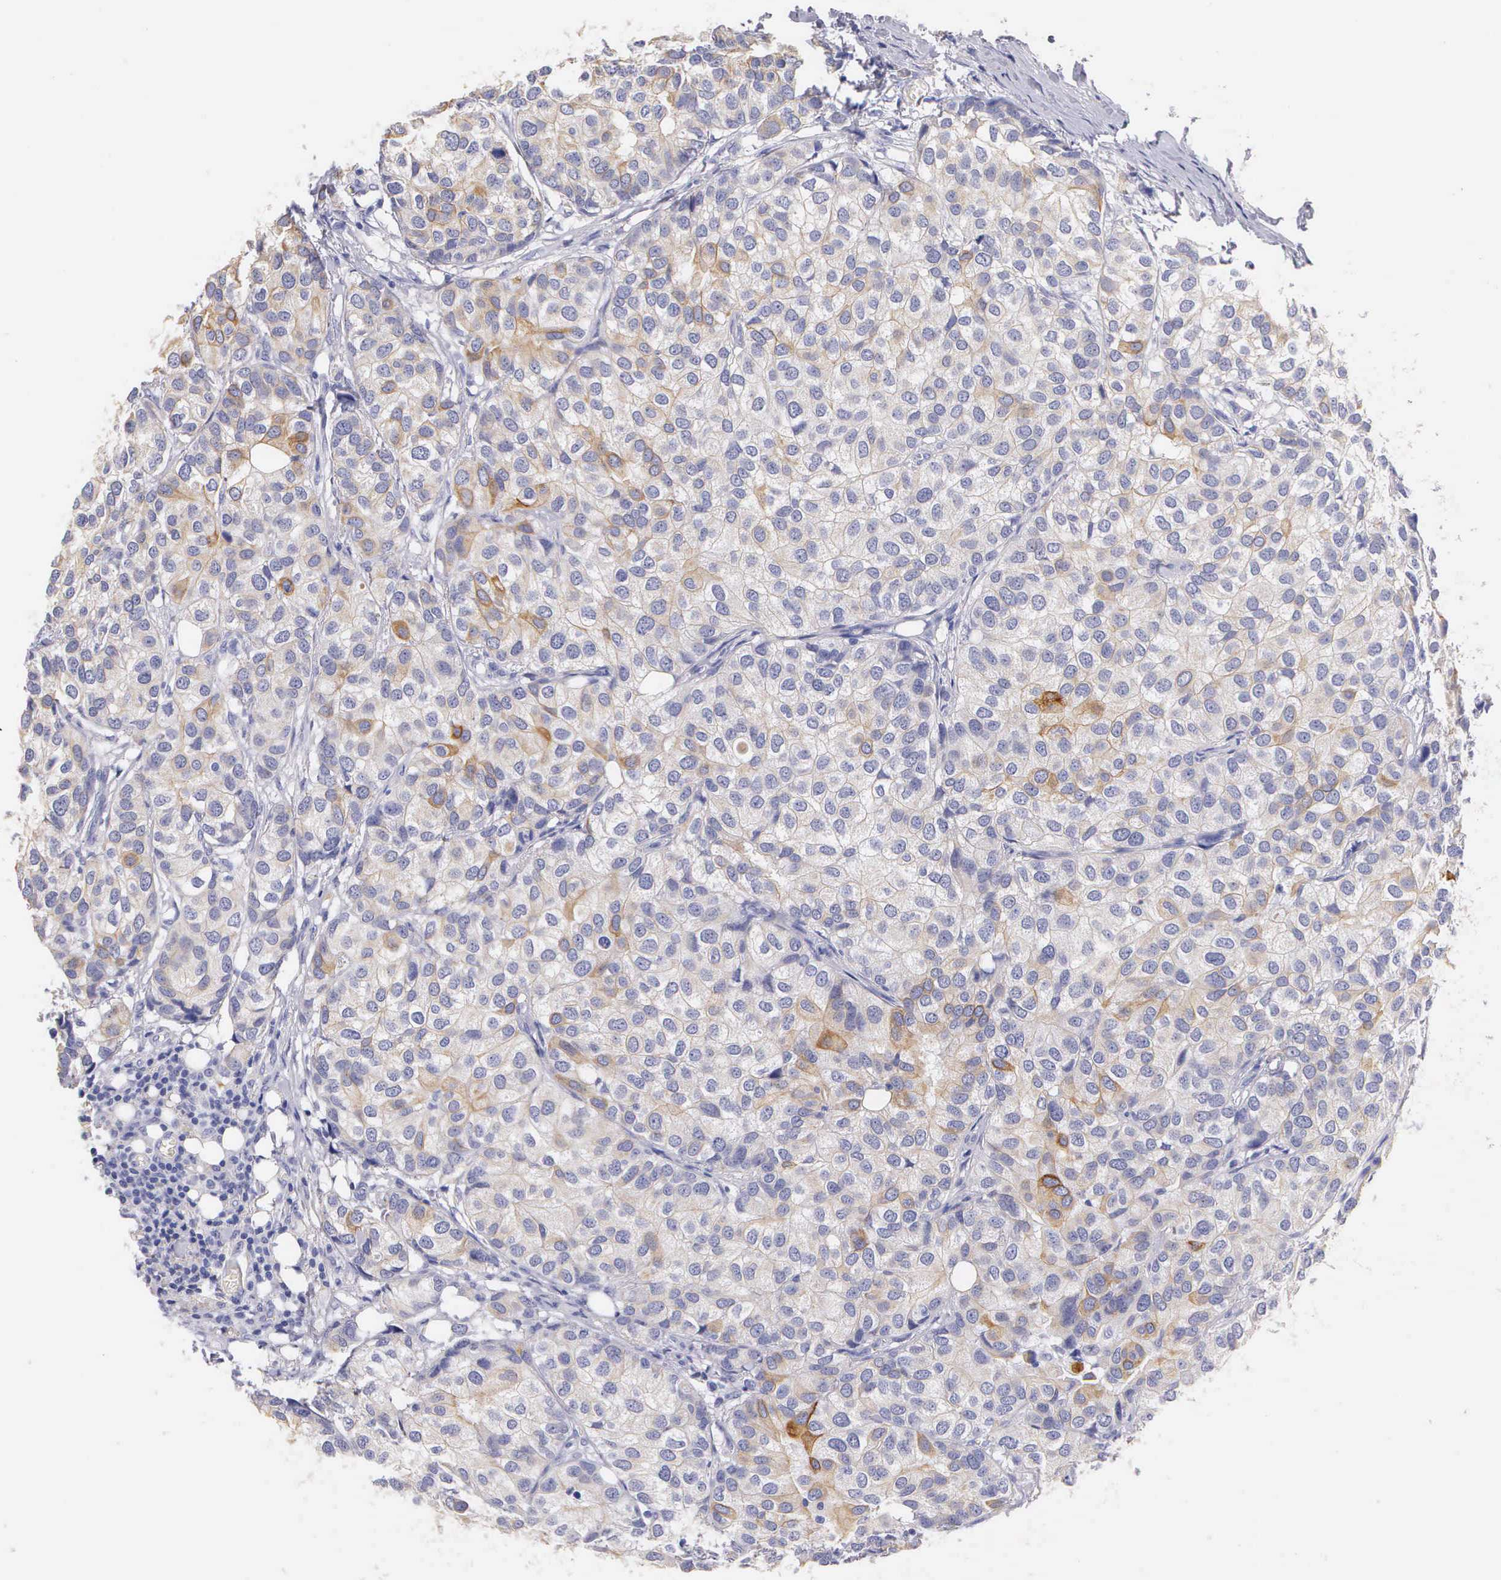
{"staining": {"intensity": "moderate", "quantity": "25%-75%", "location": "cytoplasmic/membranous"}, "tissue": "breast cancer", "cell_type": "Tumor cells", "image_type": "cancer", "snomed": [{"axis": "morphology", "description": "Duct carcinoma"}, {"axis": "topography", "description": "Breast"}], "caption": "Immunohistochemical staining of breast cancer (intraductal carcinoma) demonstrates medium levels of moderate cytoplasmic/membranous positivity in approximately 25%-75% of tumor cells. Using DAB (brown) and hematoxylin (blue) stains, captured at high magnification using brightfield microscopy.", "gene": "KRT17", "patient": {"sex": "female", "age": 68}}